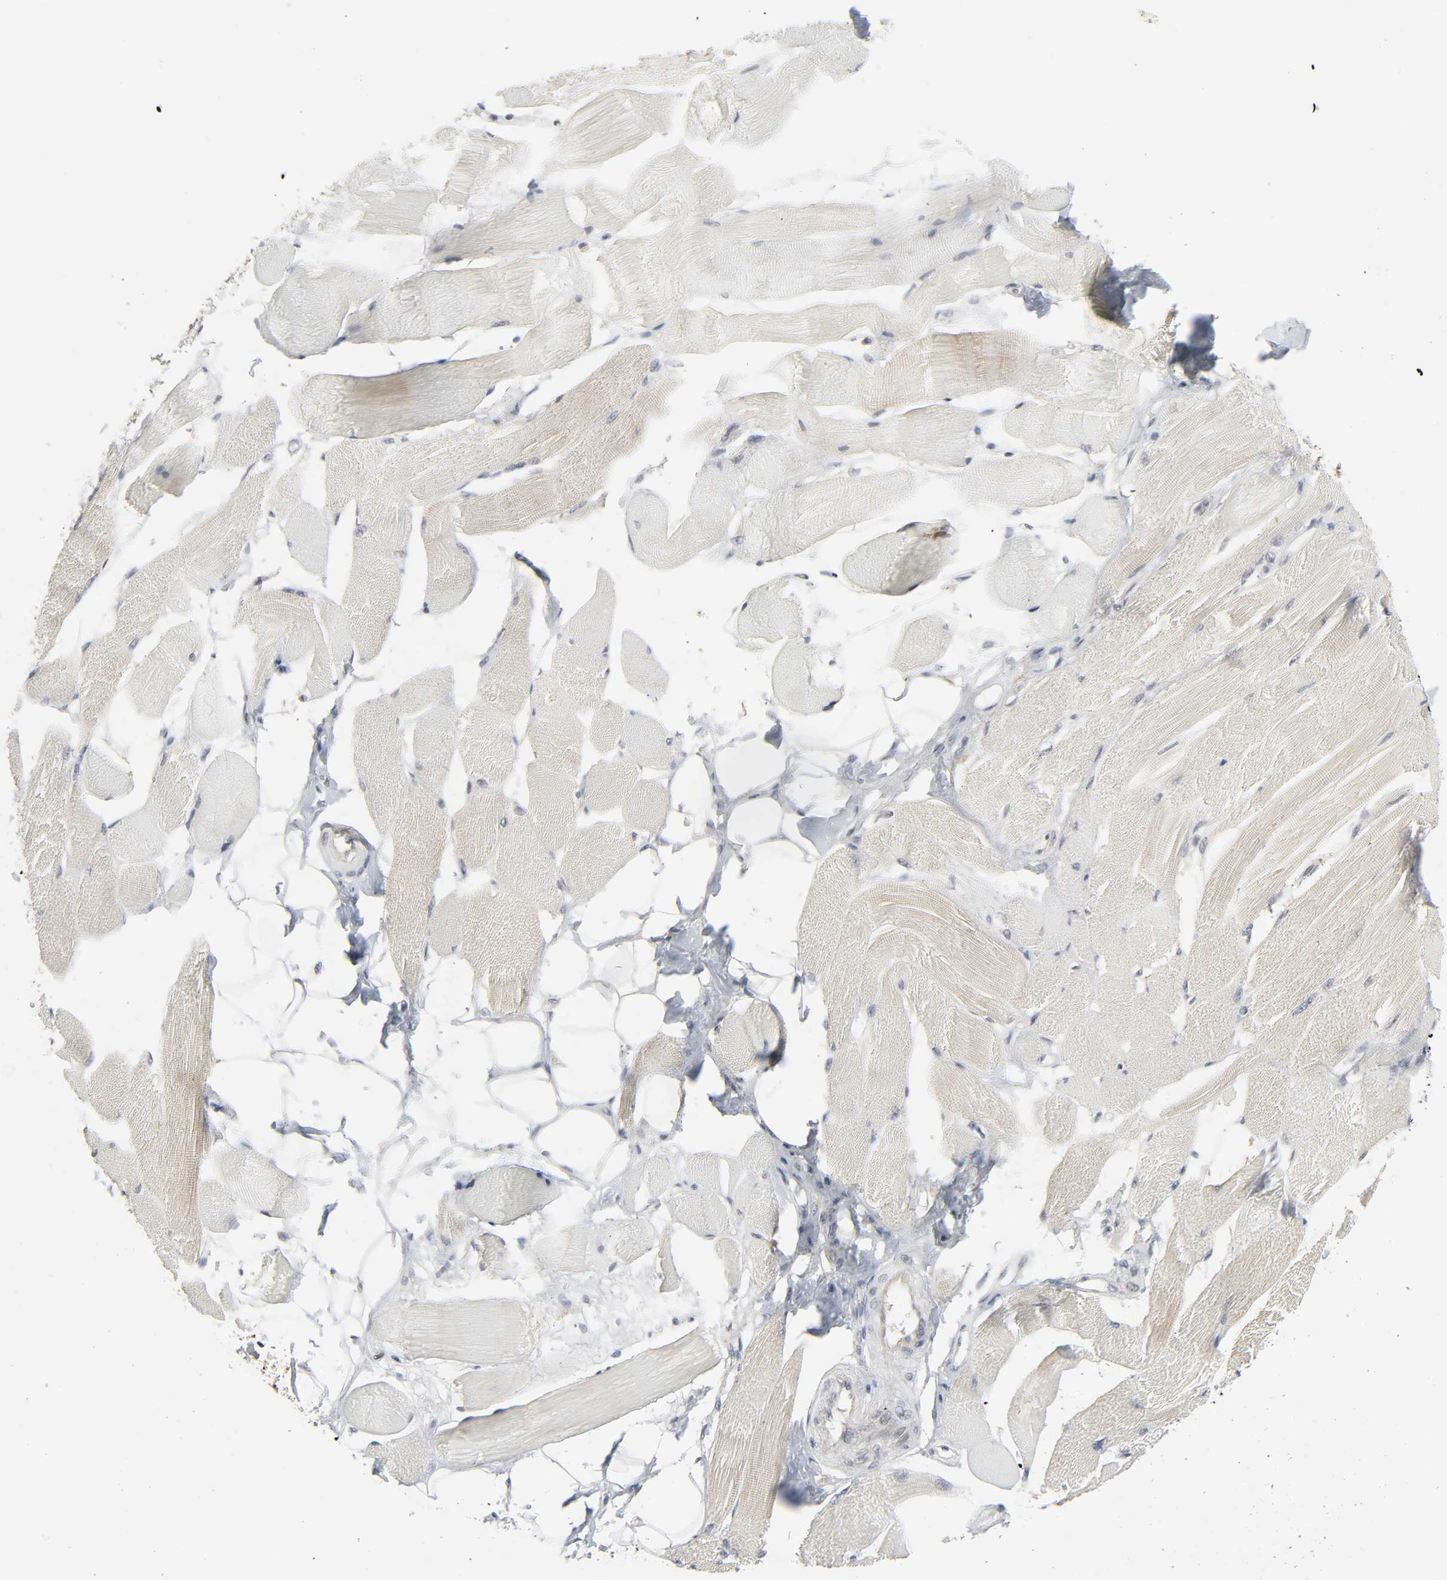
{"staining": {"intensity": "negative", "quantity": "none", "location": "none"}, "tissue": "skeletal muscle", "cell_type": "Myocytes", "image_type": "normal", "snomed": [{"axis": "morphology", "description": "Normal tissue, NOS"}, {"axis": "topography", "description": "Skeletal muscle"}, {"axis": "topography", "description": "Peripheral nerve tissue"}], "caption": "This image is of benign skeletal muscle stained with immunohistochemistry to label a protein in brown with the nuclei are counter-stained blue. There is no staining in myocytes.", "gene": "ZNF222", "patient": {"sex": "female", "age": 84}}